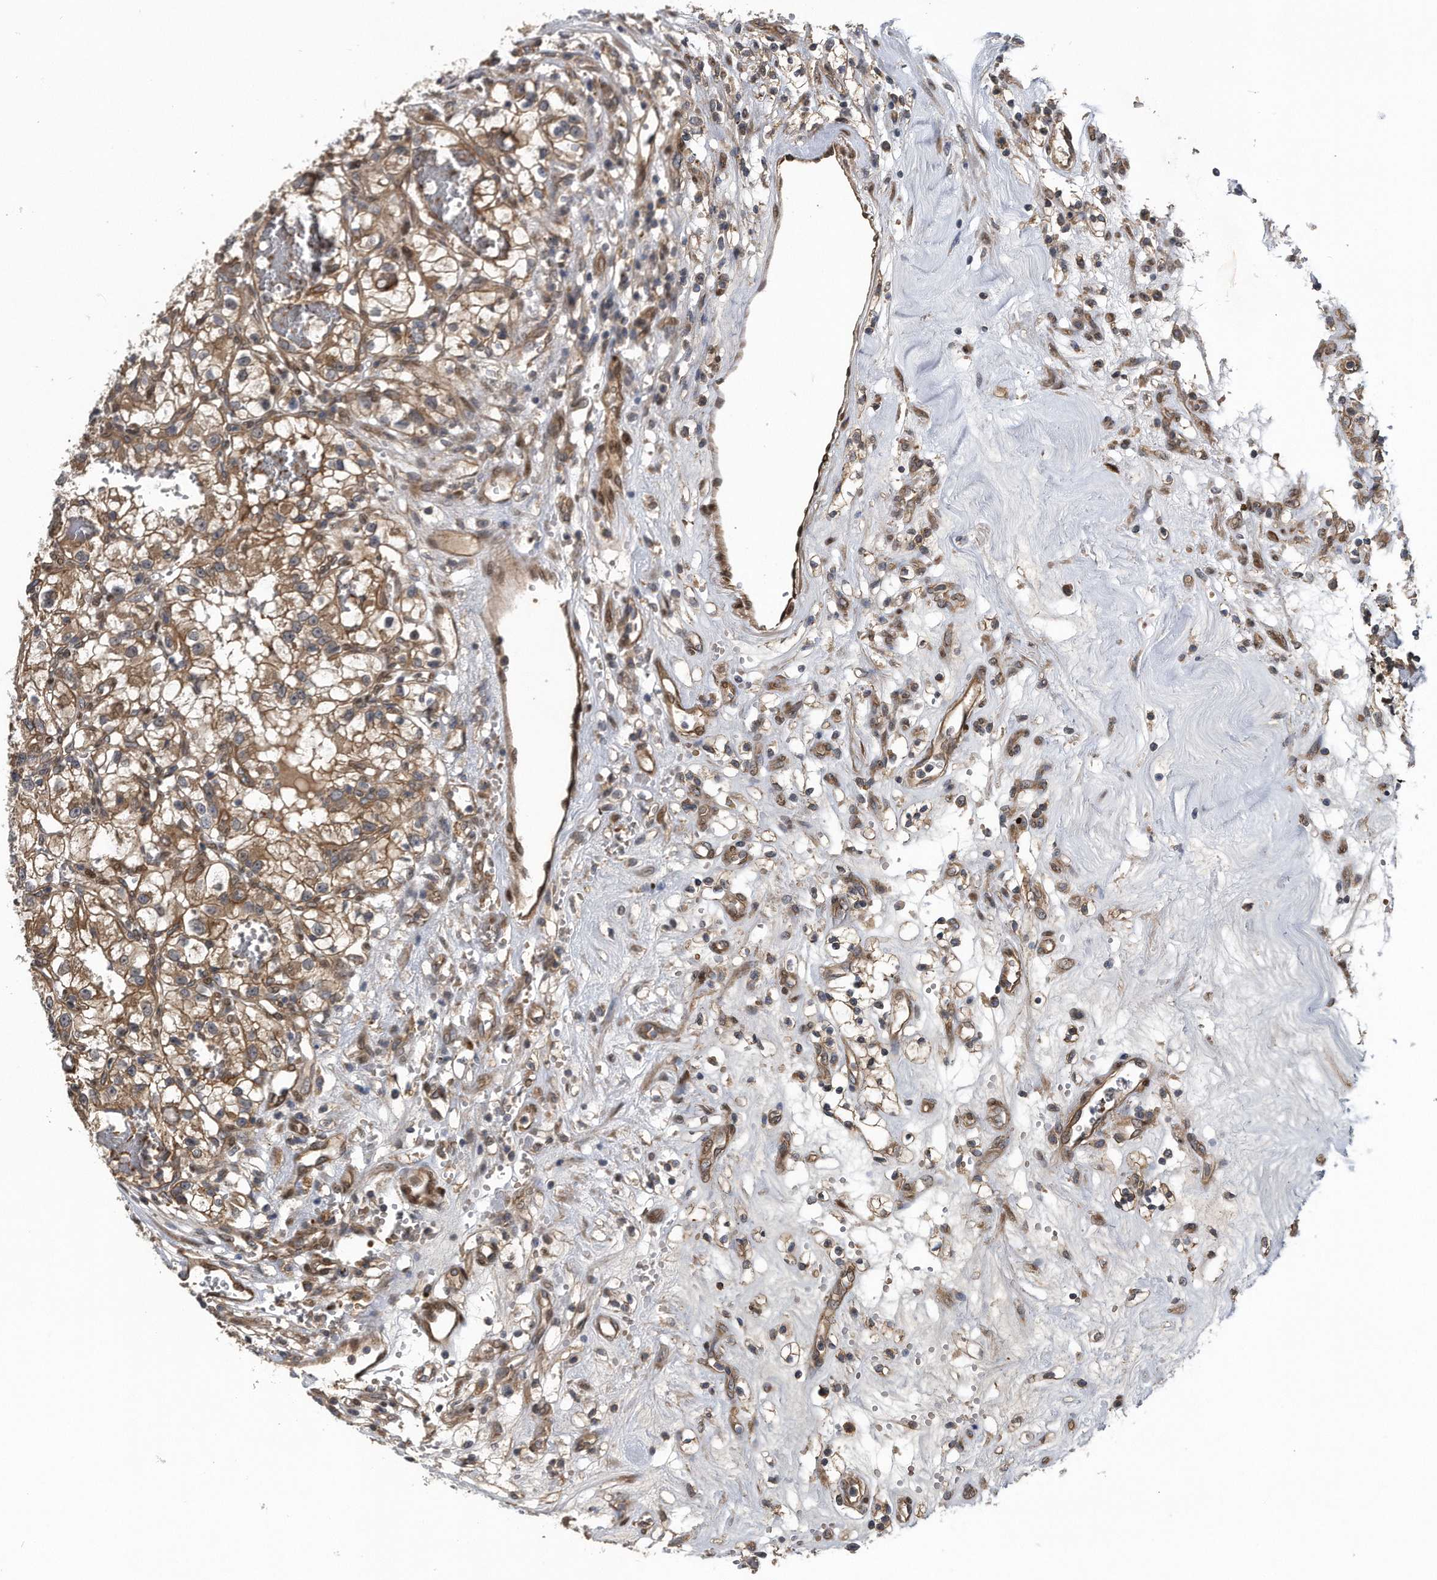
{"staining": {"intensity": "moderate", "quantity": ">75%", "location": "cytoplasmic/membranous"}, "tissue": "renal cancer", "cell_type": "Tumor cells", "image_type": "cancer", "snomed": [{"axis": "morphology", "description": "Adenocarcinoma, NOS"}, {"axis": "topography", "description": "Kidney"}], "caption": "Tumor cells display moderate cytoplasmic/membranous staining in approximately >75% of cells in renal cancer (adenocarcinoma).", "gene": "ZNF79", "patient": {"sex": "female", "age": 57}}